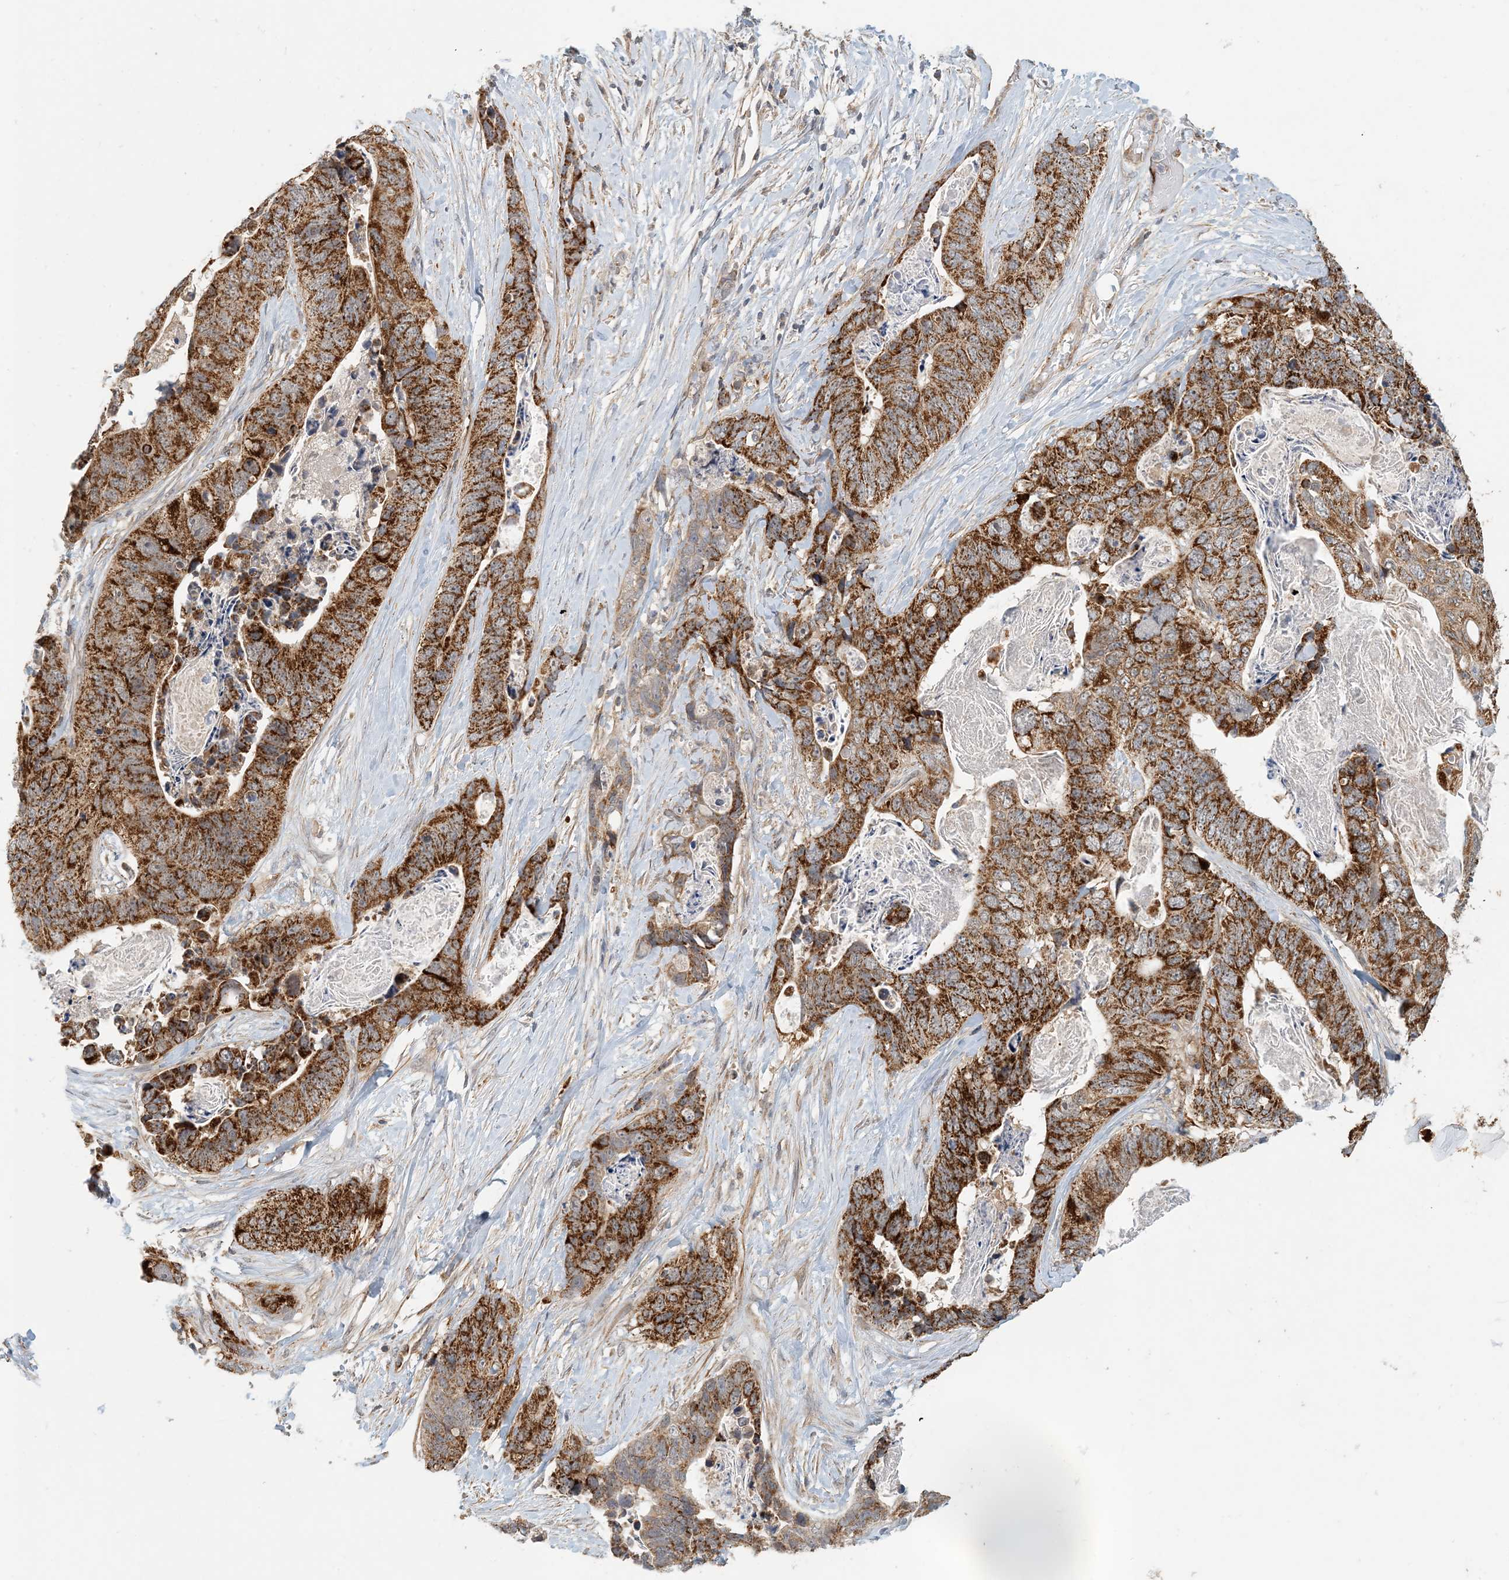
{"staining": {"intensity": "strong", "quantity": ">75%", "location": "cytoplasmic/membranous"}, "tissue": "stomach cancer", "cell_type": "Tumor cells", "image_type": "cancer", "snomed": [{"axis": "morphology", "description": "Adenocarcinoma, NOS"}, {"axis": "topography", "description": "Stomach"}], "caption": "About >75% of tumor cells in human stomach cancer (adenocarcinoma) exhibit strong cytoplasmic/membranous protein expression as visualized by brown immunohistochemical staining.", "gene": "ZBTB3", "patient": {"sex": "female", "age": 89}}